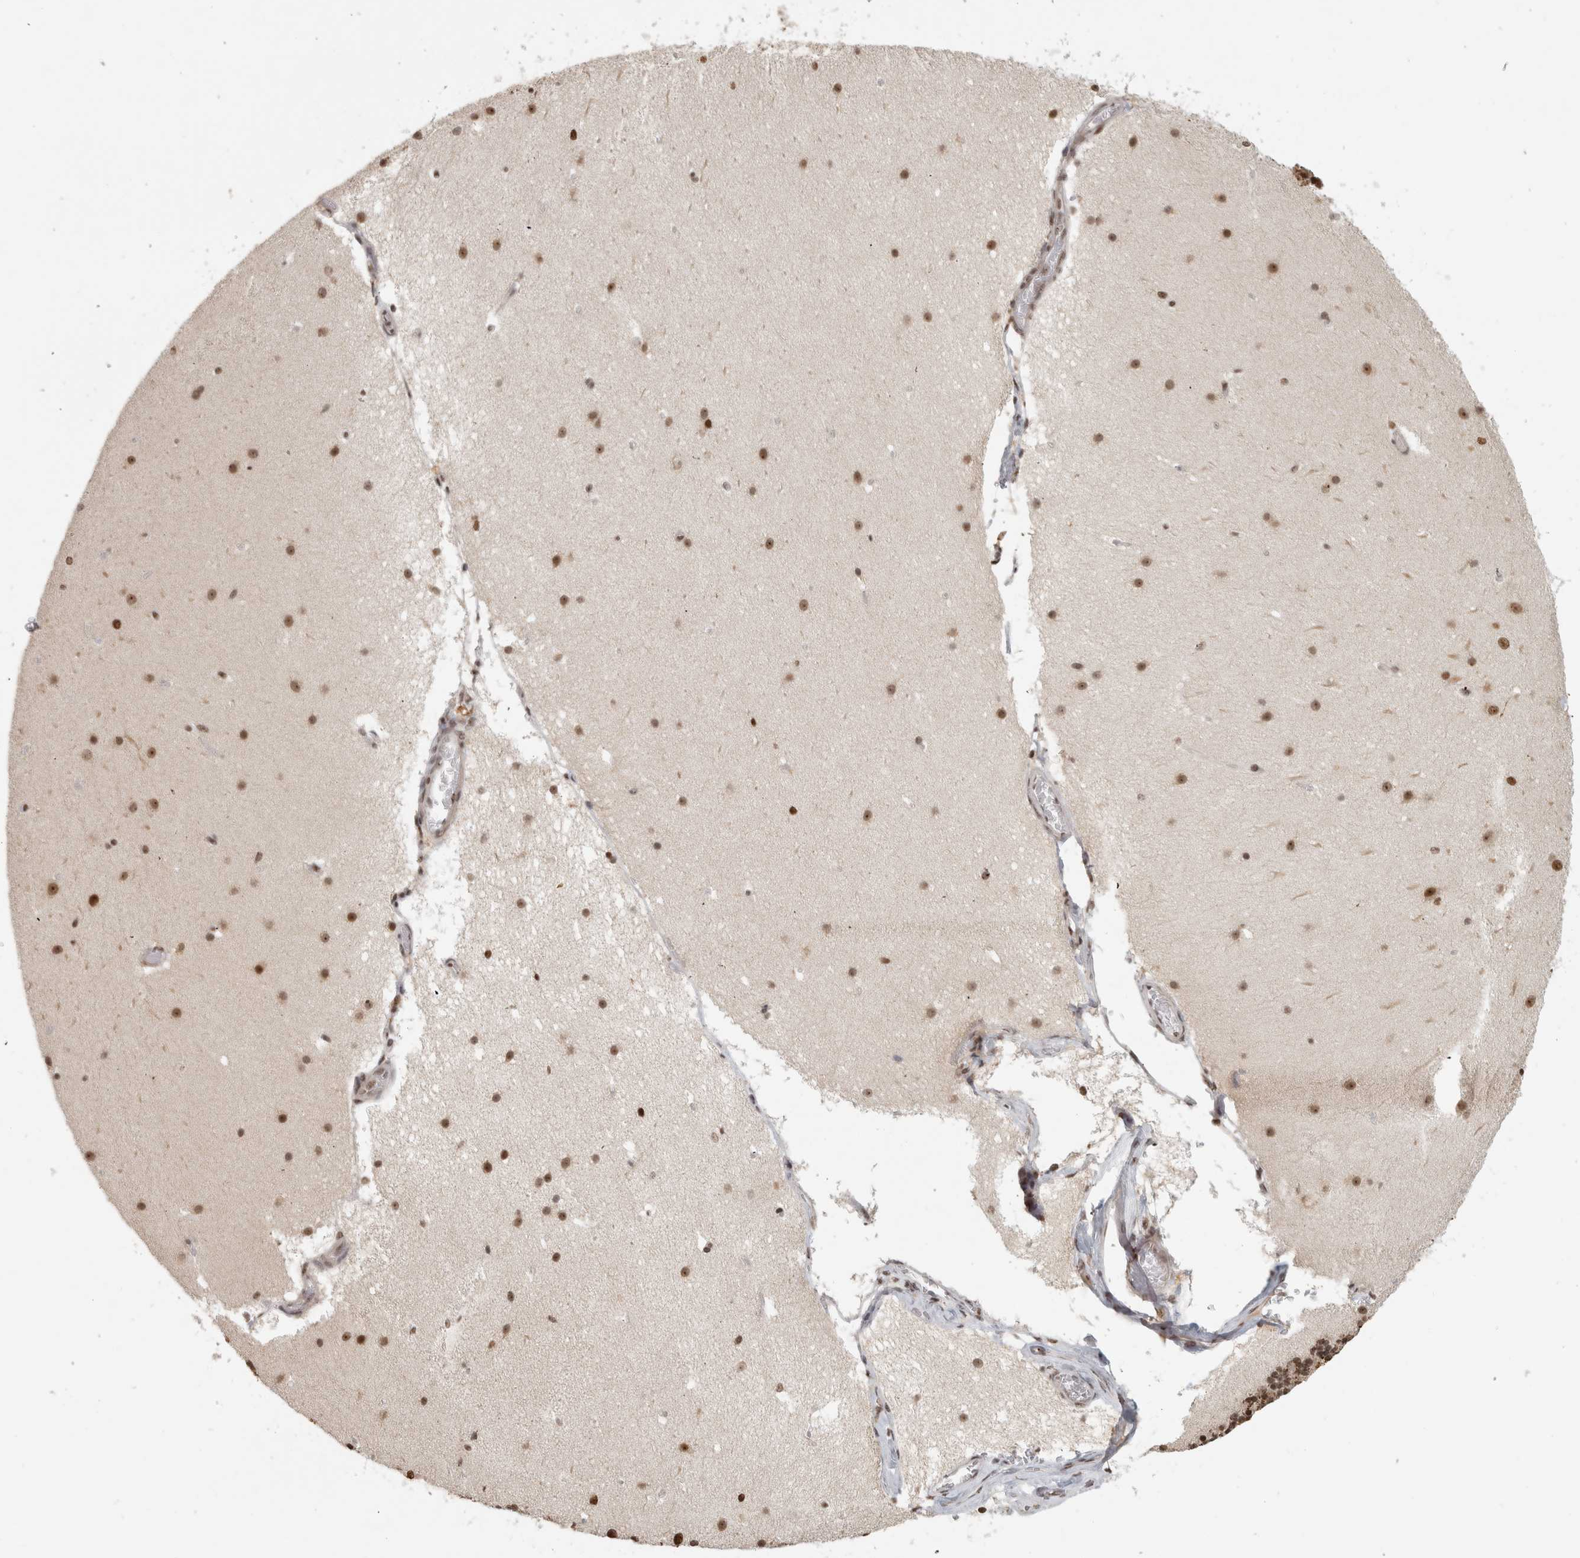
{"staining": {"intensity": "moderate", "quantity": ">75%", "location": "cytoplasmic/membranous,nuclear"}, "tissue": "cerebellum", "cell_type": "Cells in granular layer", "image_type": "normal", "snomed": [{"axis": "morphology", "description": "Normal tissue, NOS"}, {"axis": "topography", "description": "Cerebellum"}], "caption": "A high-resolution image shows IHC staining of normal cerebellum, which exhibits moderate cytoplasmic/membranous,nuclear staining in approximately >75% of cells in granular layer. Ihc stains the protein in brown and the nuclei are stained blue.", "gene": "EBNA1BP2", "patient": {"sex": "female", "age": 19}}